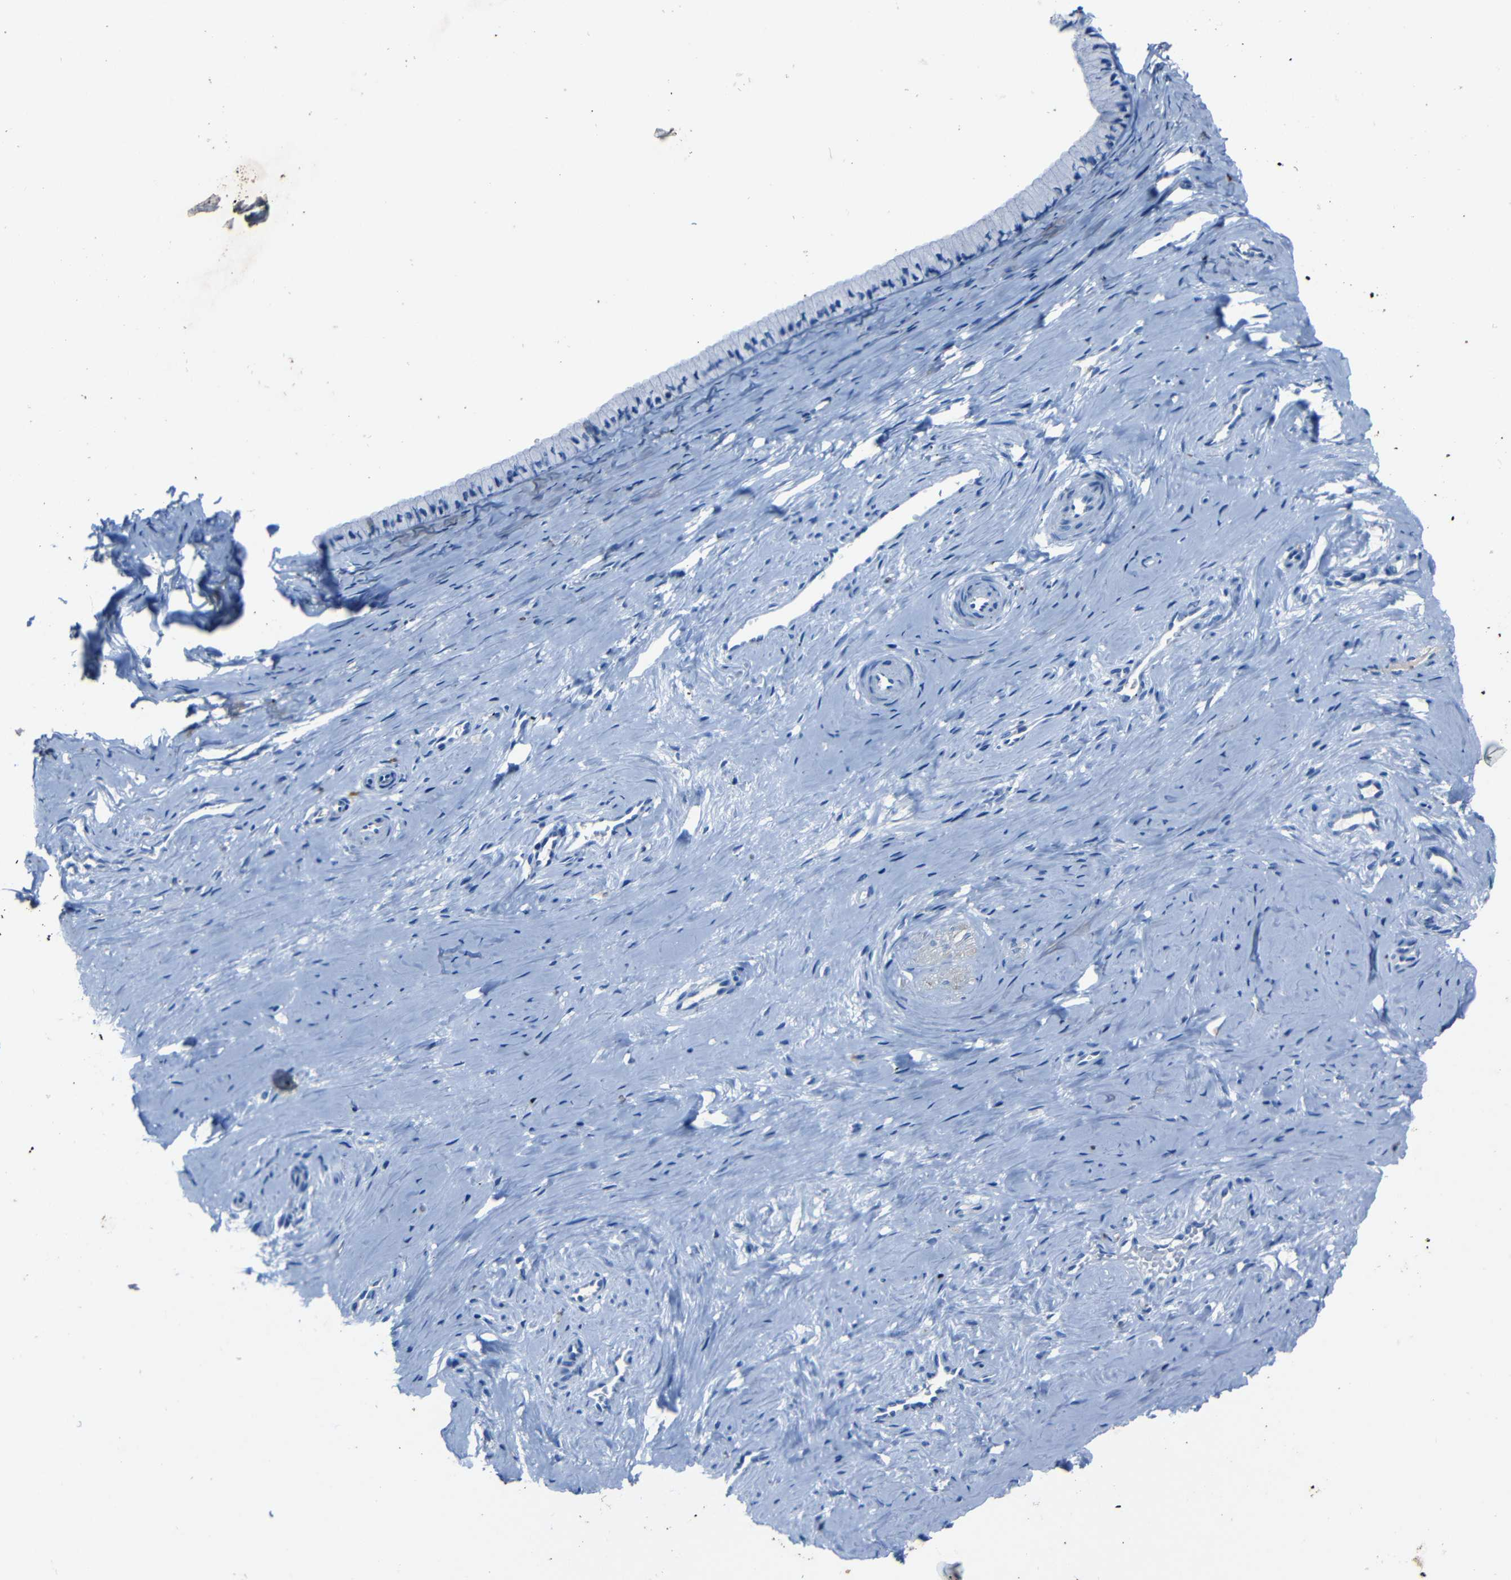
{"staining": {"intensity": "negative", "quantity": "none", "location": "none"}, "tissue": "cervix", "cell_type": "Glandular cells", "image_type": "normal", "snomed": [{"axis": "morphology", "description": "Normal tissue, NOS"}, {"axis": "topography", "description": "Cervix"}], "caption": "Immunohistochemistry micrograph of unremarkable cervix: cervix stained with DAB (3,3'-diaminobenzidine) reveals no significant protein expression in glandular cells. (Stains: DAB (3,3'-diaminobenzidine) immunohistochemistry (IHC) with hematoxylin counter stain, Microscopy: brightfield microscopy at high magnification).", "gene": "CLDN11", "patient": {"sex": "female", "age": 39}}